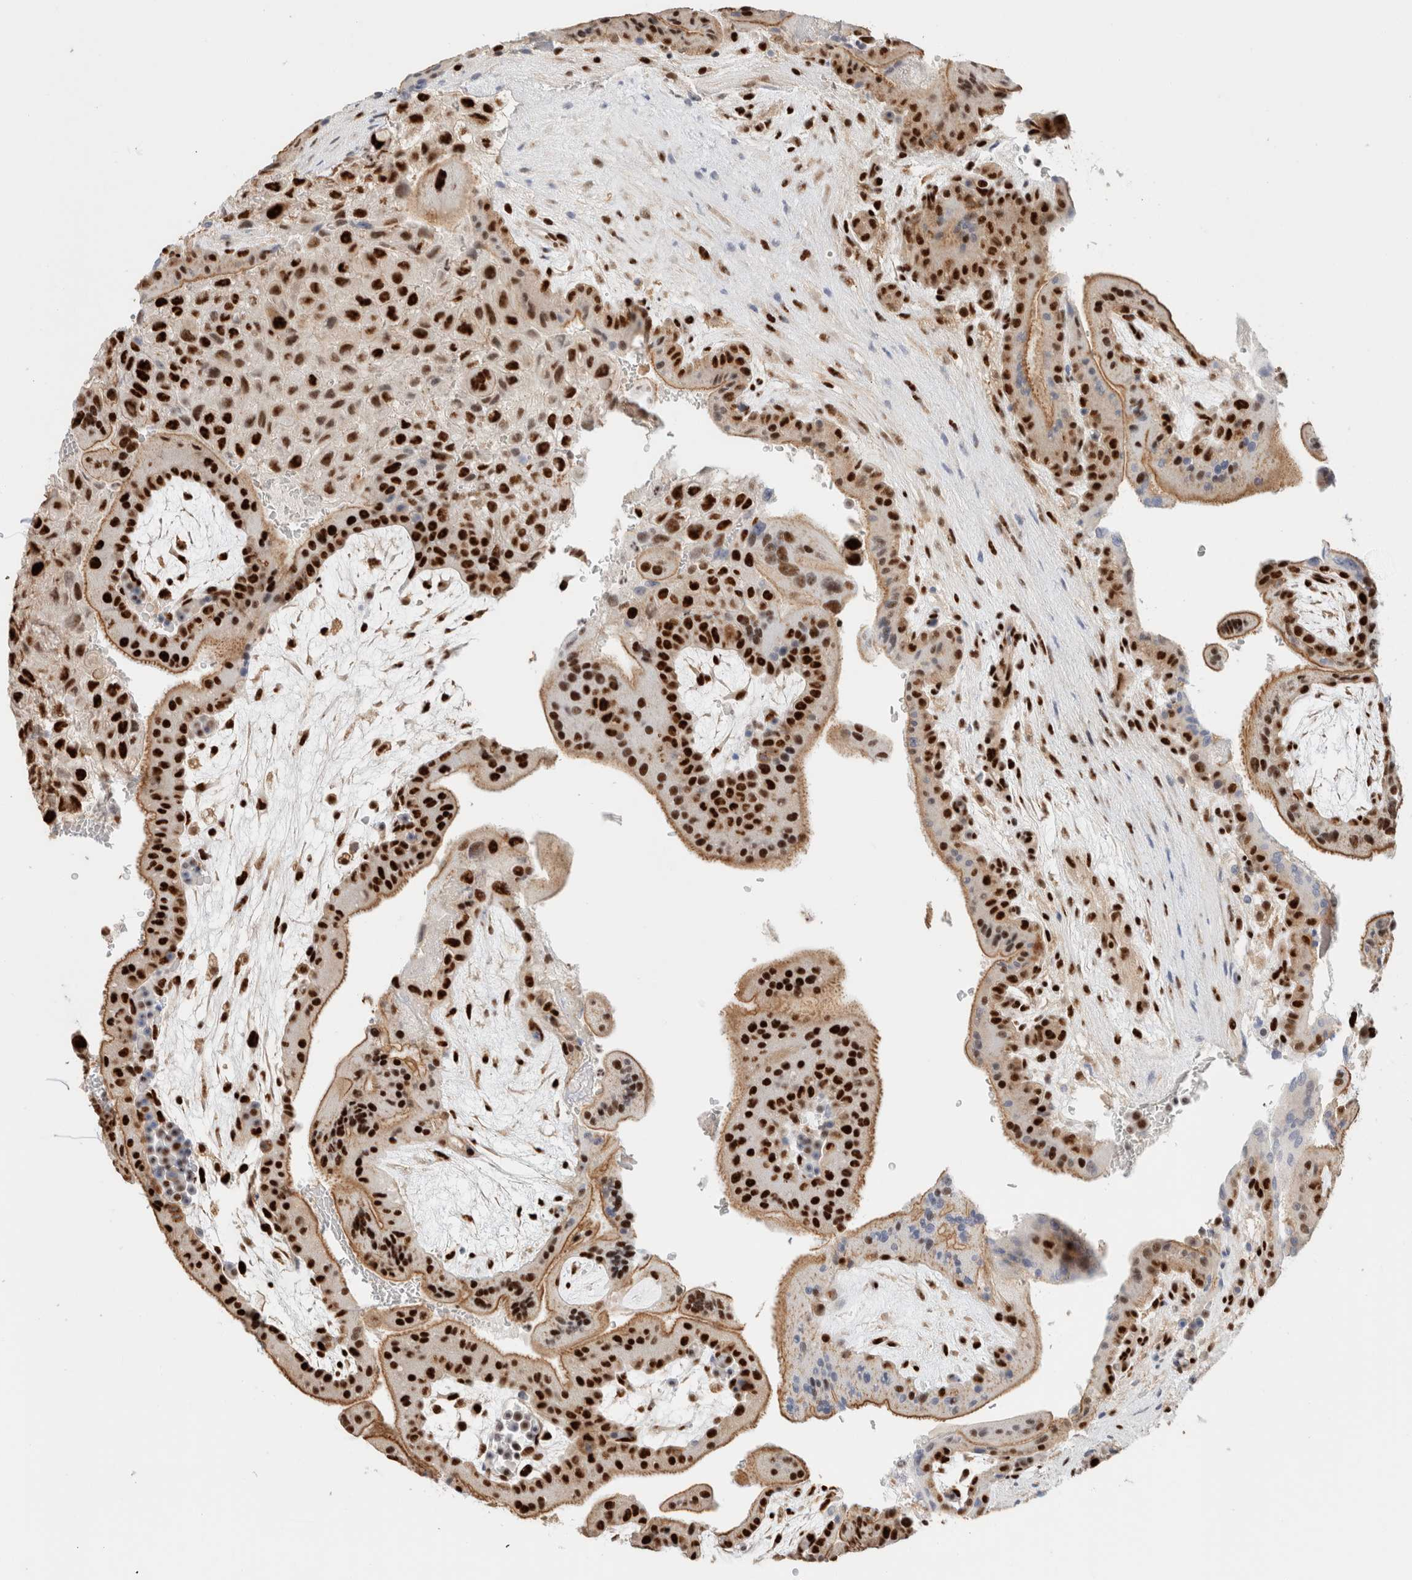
{"staining": {"intensity": "strong", "quantity": ">75%", "location": "nuclear"}, "tissue": "placenta", "cell_type": "Decidual cells", "image_type": "normal", "snomed": [{"axis": "morphology", "description": "Normal tissue, NOS"}, {"axis": "topography", "description": "Placenta"}], "caption": "Protein expression analysis of unremarkable placenta demonstrates strong nuclear expression in approximately >75% of decidual cells.", "gene": "ID3", "patient": {"sex": "female", "age": 35}}